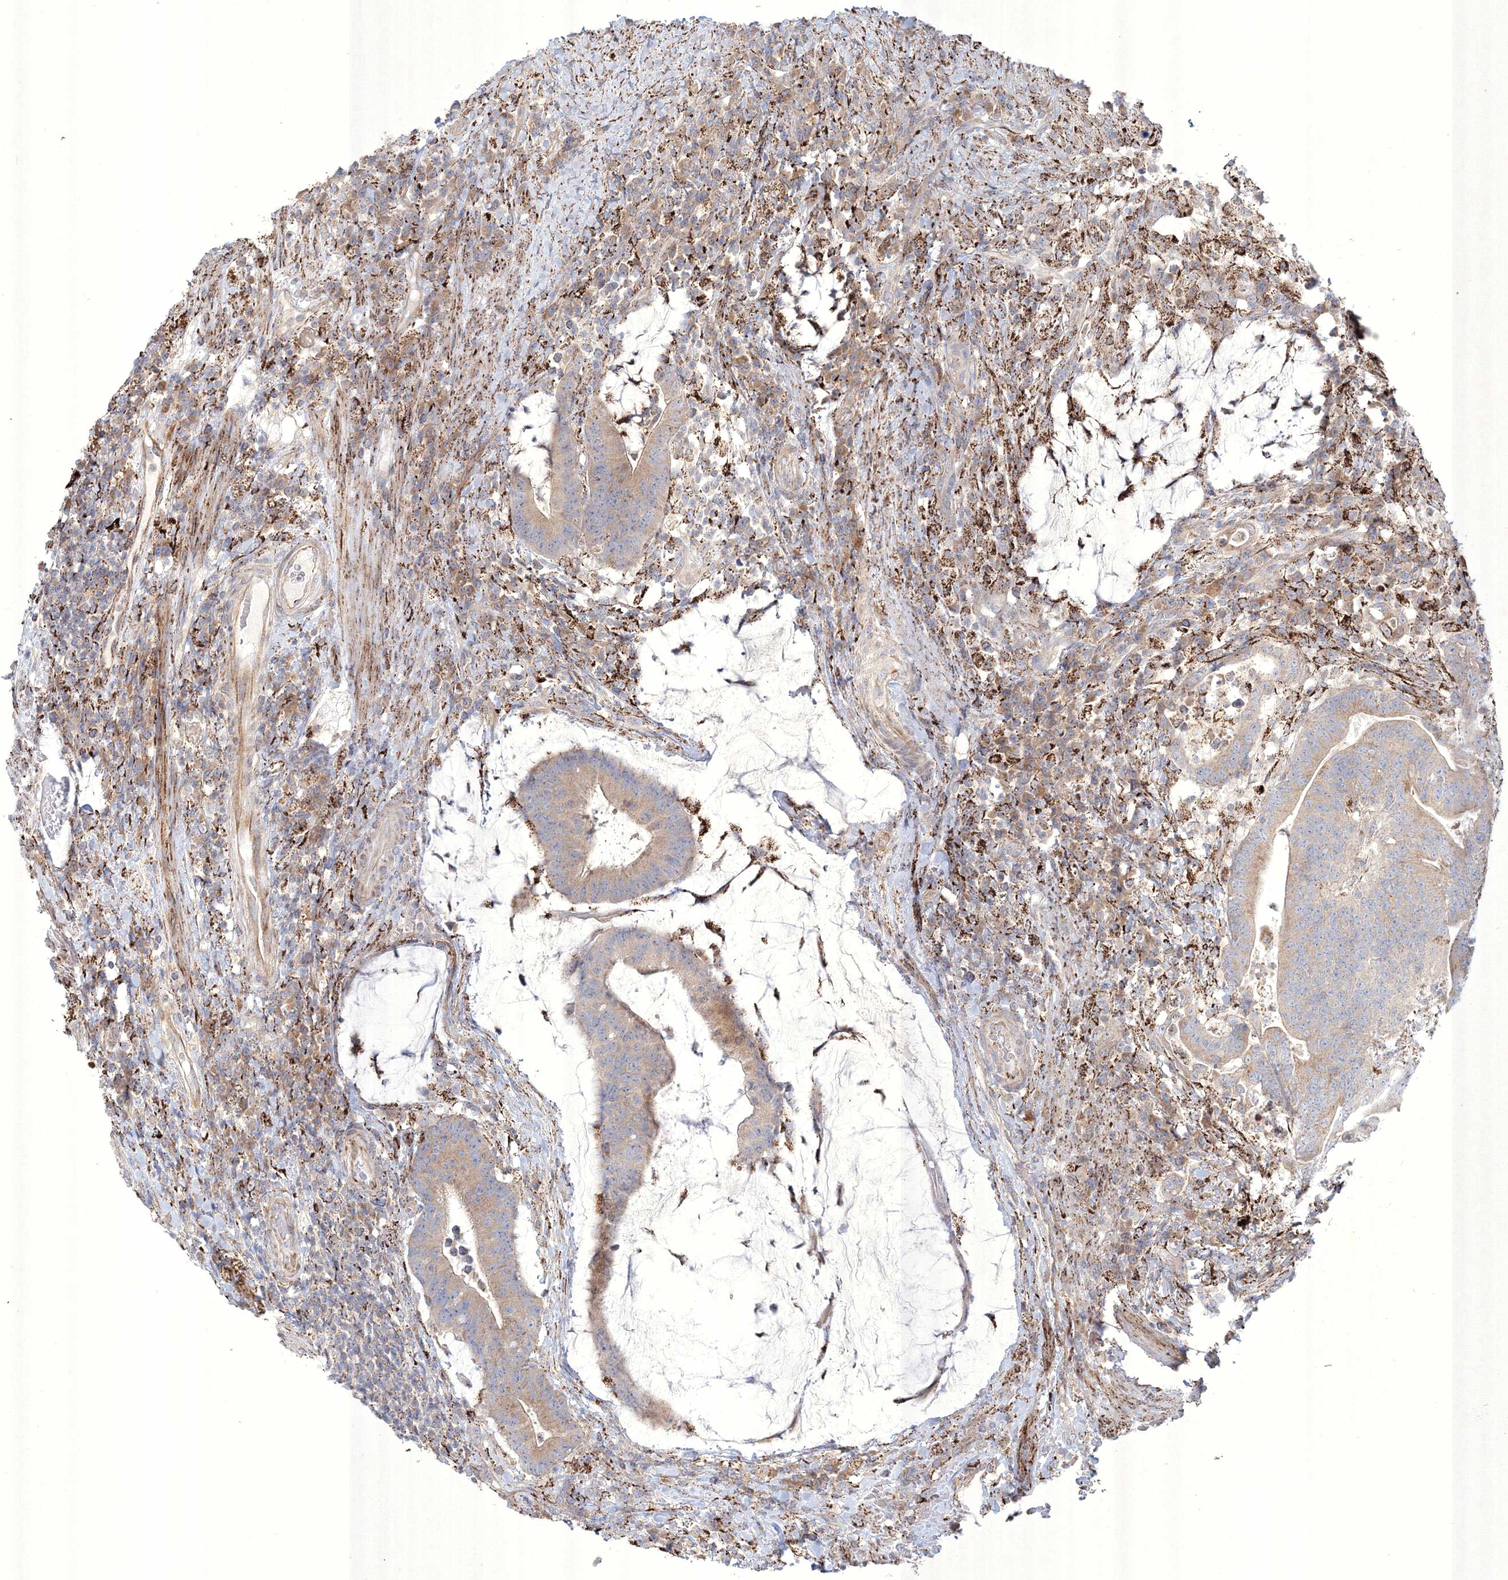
{"staining": {"intensity": "moderate", "quantity": "25%-75%", "location": "cytoplasmic/membranous"}, "tissue": "colorectal cancer", "cell_type": "Tumor cells", "image_type": "cancer", "snomed": [{"axis": "morphology", "description": "Adenocarcinoma, NOS"}, {"axis": "topography", "description": "Colon"}], "caption": "Colorectal cancer (adenocarcinoma) stained with a protein marker exhibits moderate staining in tumor cells.", "gene": "WDR49", "patient": {"sex": "female", "age": 66}}